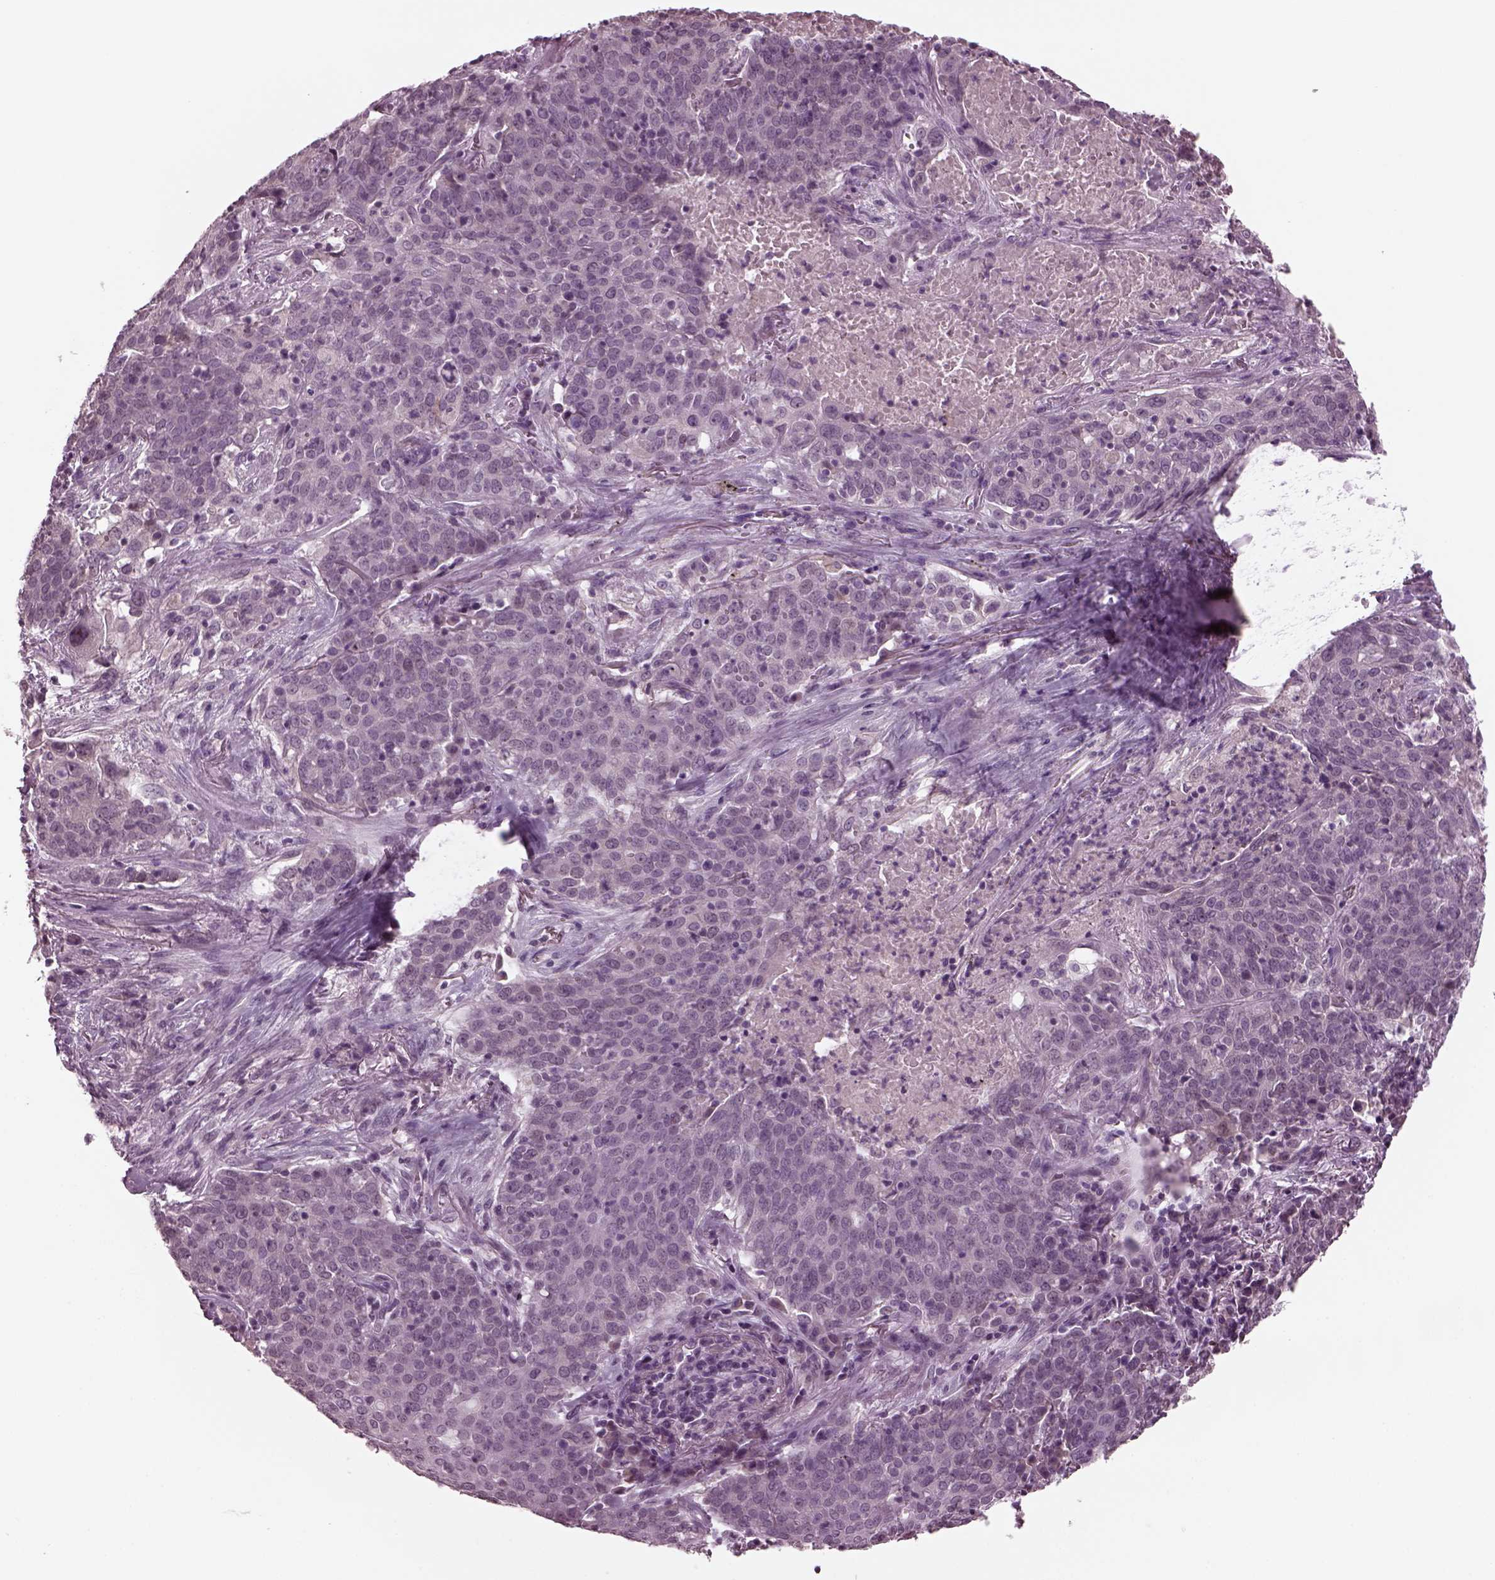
{"staining": {"intensity": "negative", "quantity": "none", "location": "none"}, "tissue": "lung cancer", "cell_type": "Tumor cells", "image_type": "cancer", "snomed": [{"axis": "morphology", "description": "Squamous cell carcinoma, NOS"}, {"axis": "topography", "description": "Lung"}], "caption": "This is an IHC micrograph of human lung cancer. There is no expression in tumor cells.", "gene": "CLCN4", "patient": {"sex": "male", "age": 82}}